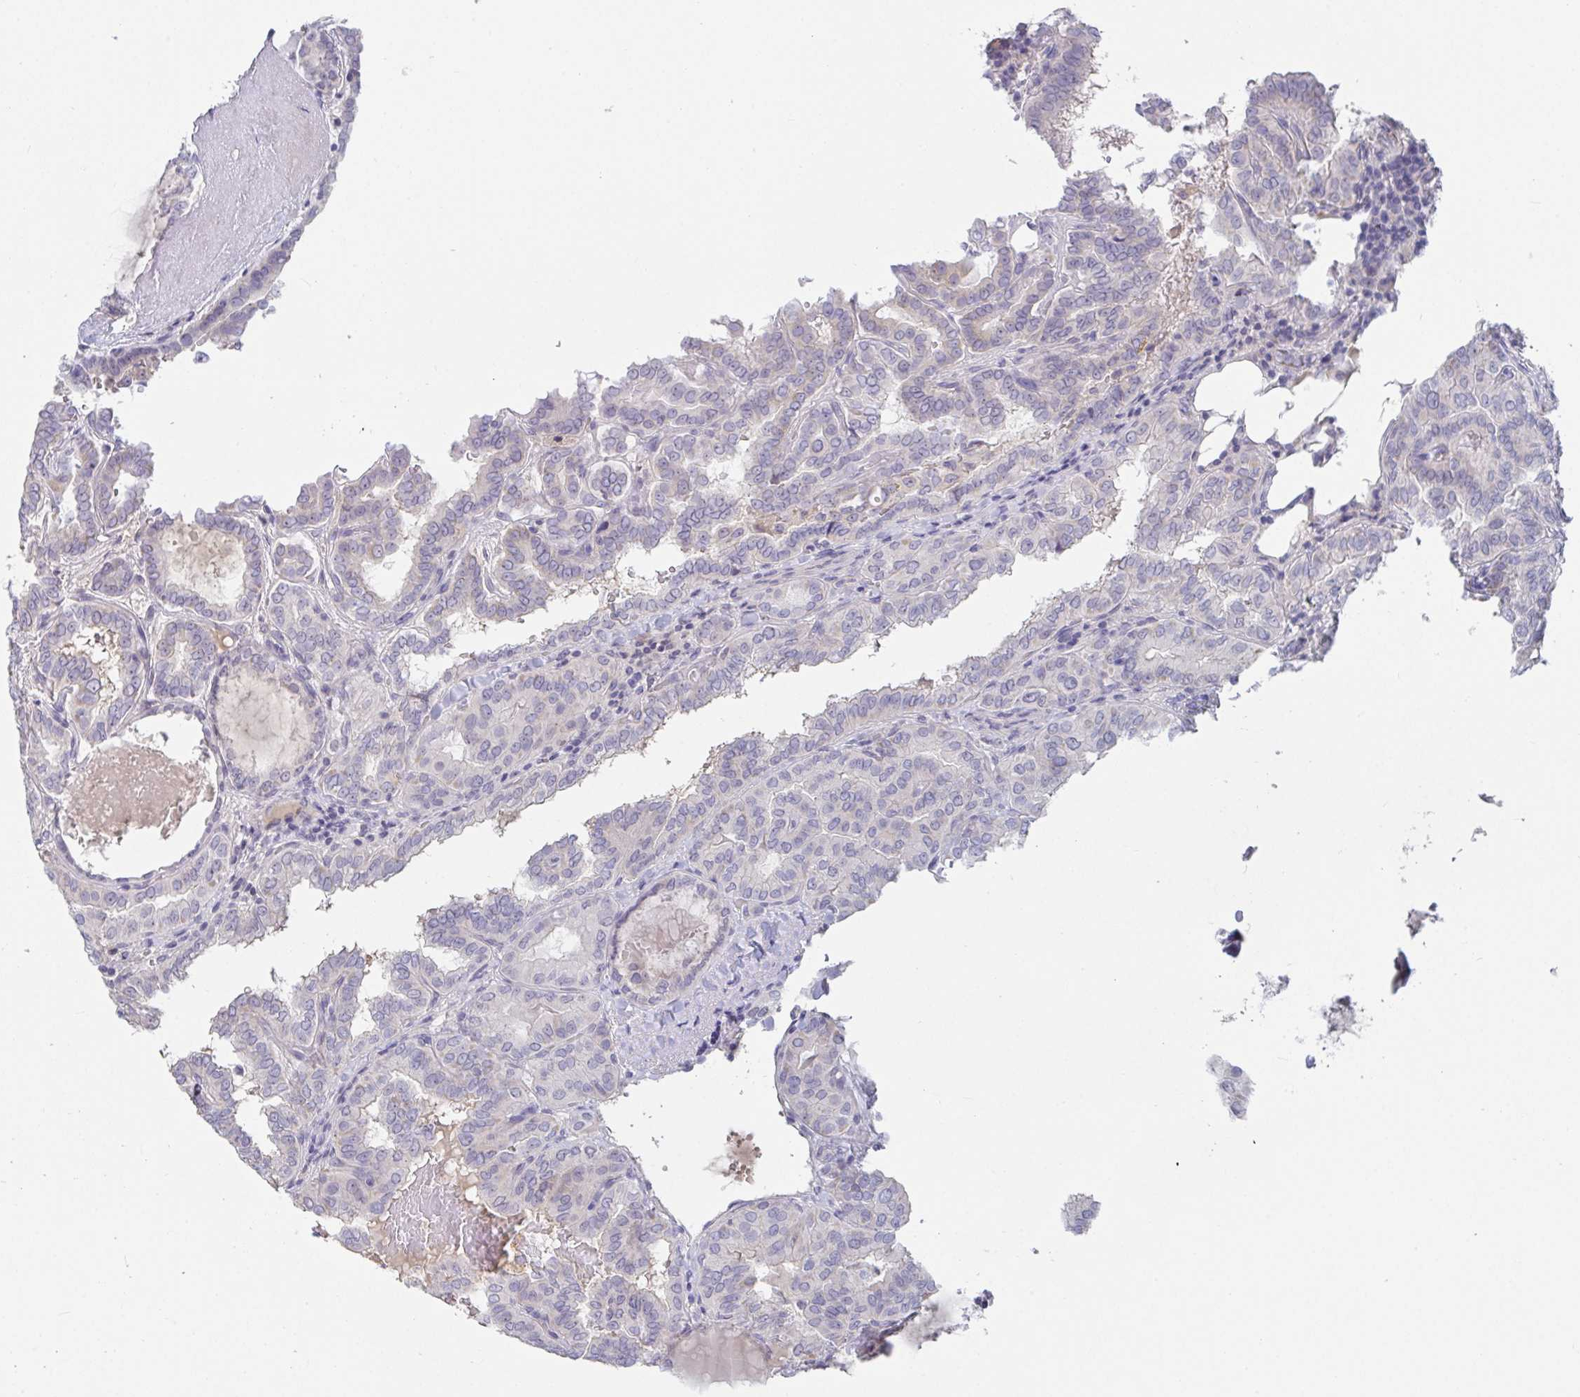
{"staining": {"intensity": "negative", "quantity": "none", "location": "none"}, "tissue": "thyroid cancer", "cell_type": "Tumor cells", "image_type": "cancer", "snomed": [{"axis": "morphology", "description": "Papillary adenocarcinoma, NOS"}, {"axis": "topography", "description": "Thyroid gland"}], "caption": "The IHC histopathology image has no significant staining in tumor cells of thyroid cancer tissue.", "gene": "MYC", "patient": {"sex": "female", "age": 46}}